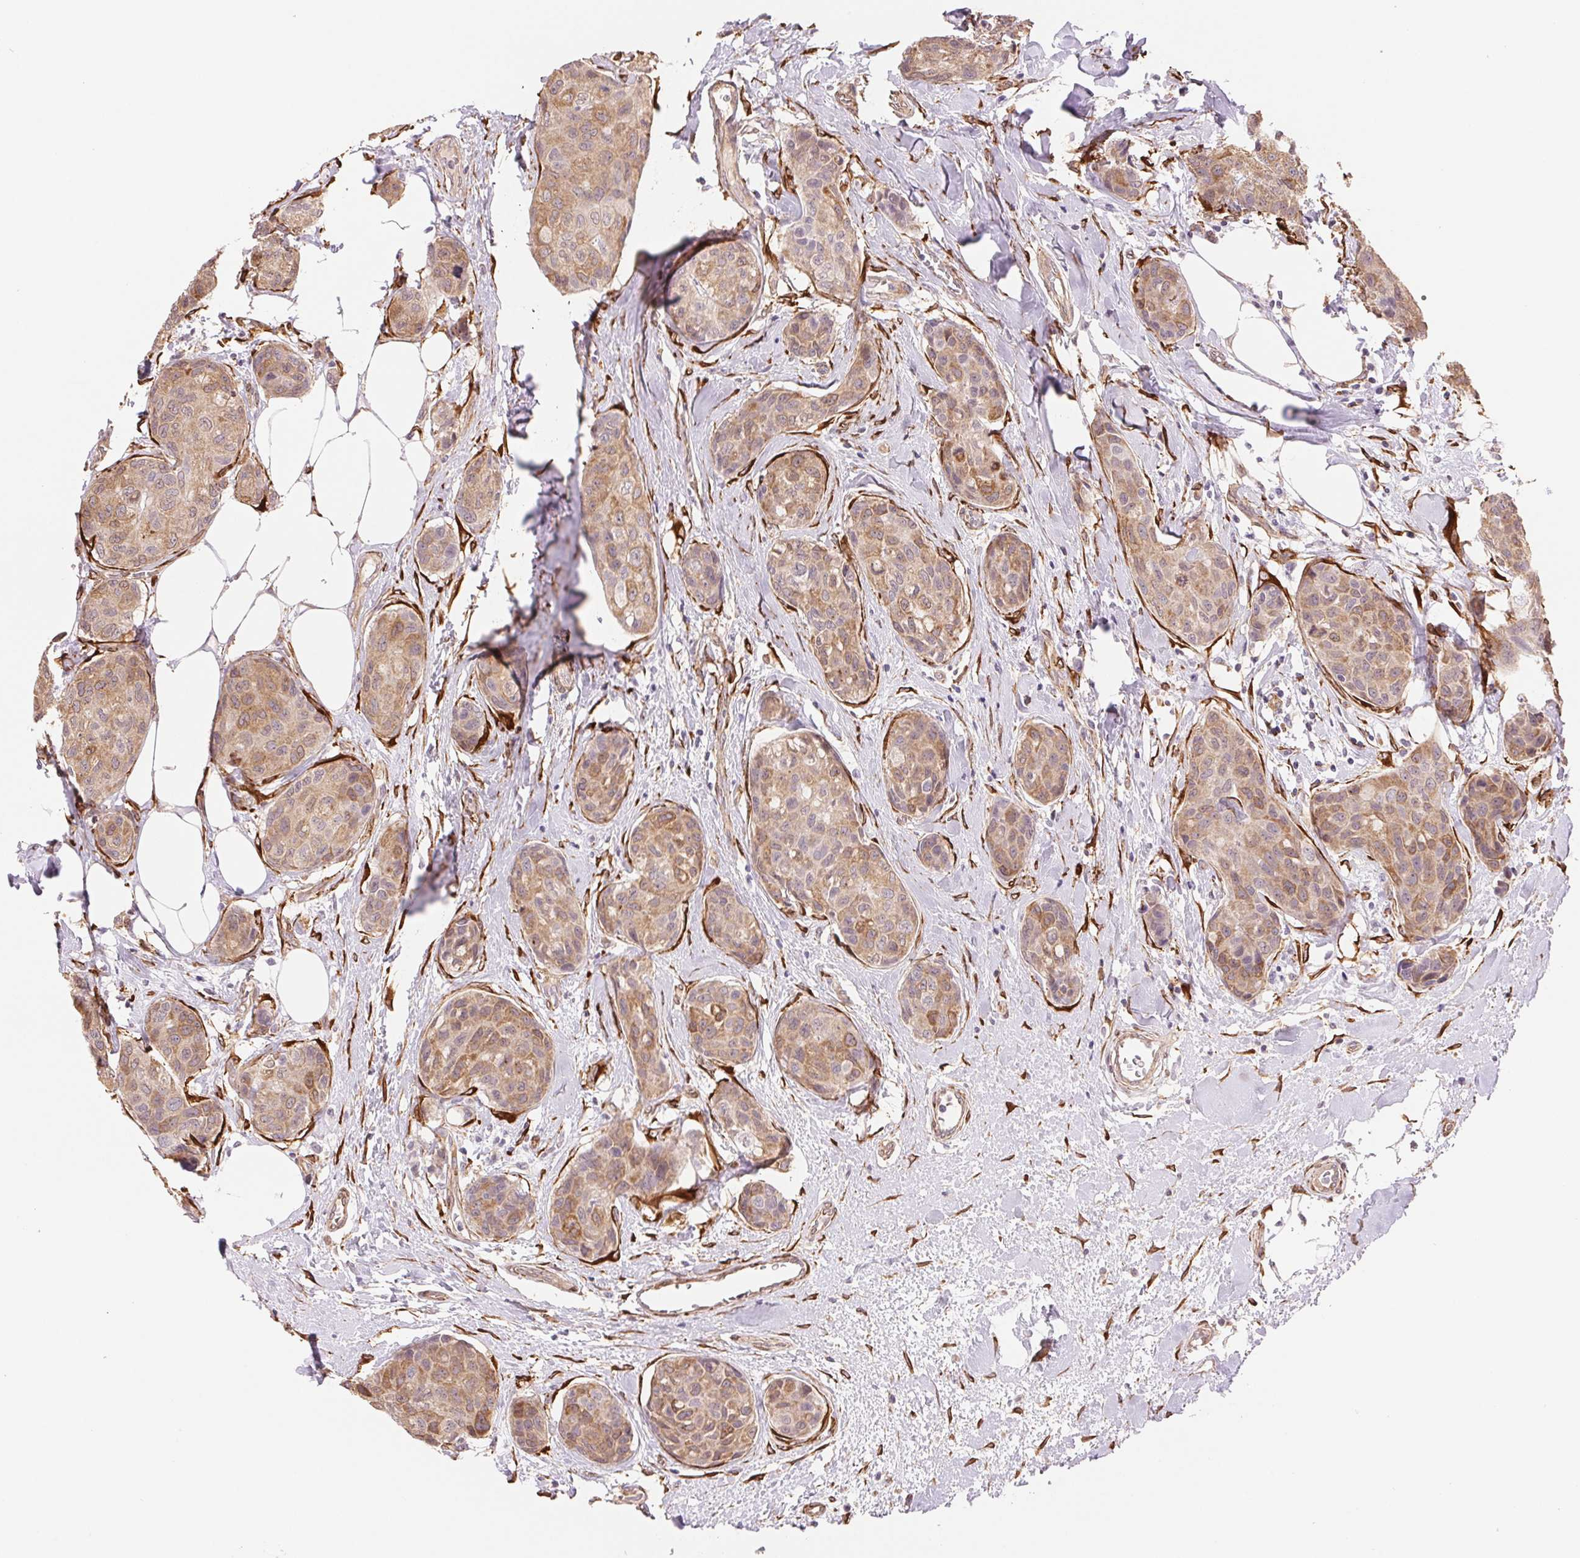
{"staining": {"intensity": "moderate", "quantity": ">75%", "location": "cytoplasmic/membranous"}, "tissue": "breast cancer", "cell_type": "Tumor cells", "image_type": "cancer", "snomed": [{"axis": "morphology", "description": "Duct carcinoma"}, {"axis": "topography", "description": "Breast"}], "caption": "IHC histopathology image of human breast invasive ductal carcinoma stained for a protein (brown), which reveals medium levels of moderate cytoplasmic/membranous staining in about >75% of tumor cells.", "gene": "FKBP10", "patient": {"sex": "female", "age": 80}}